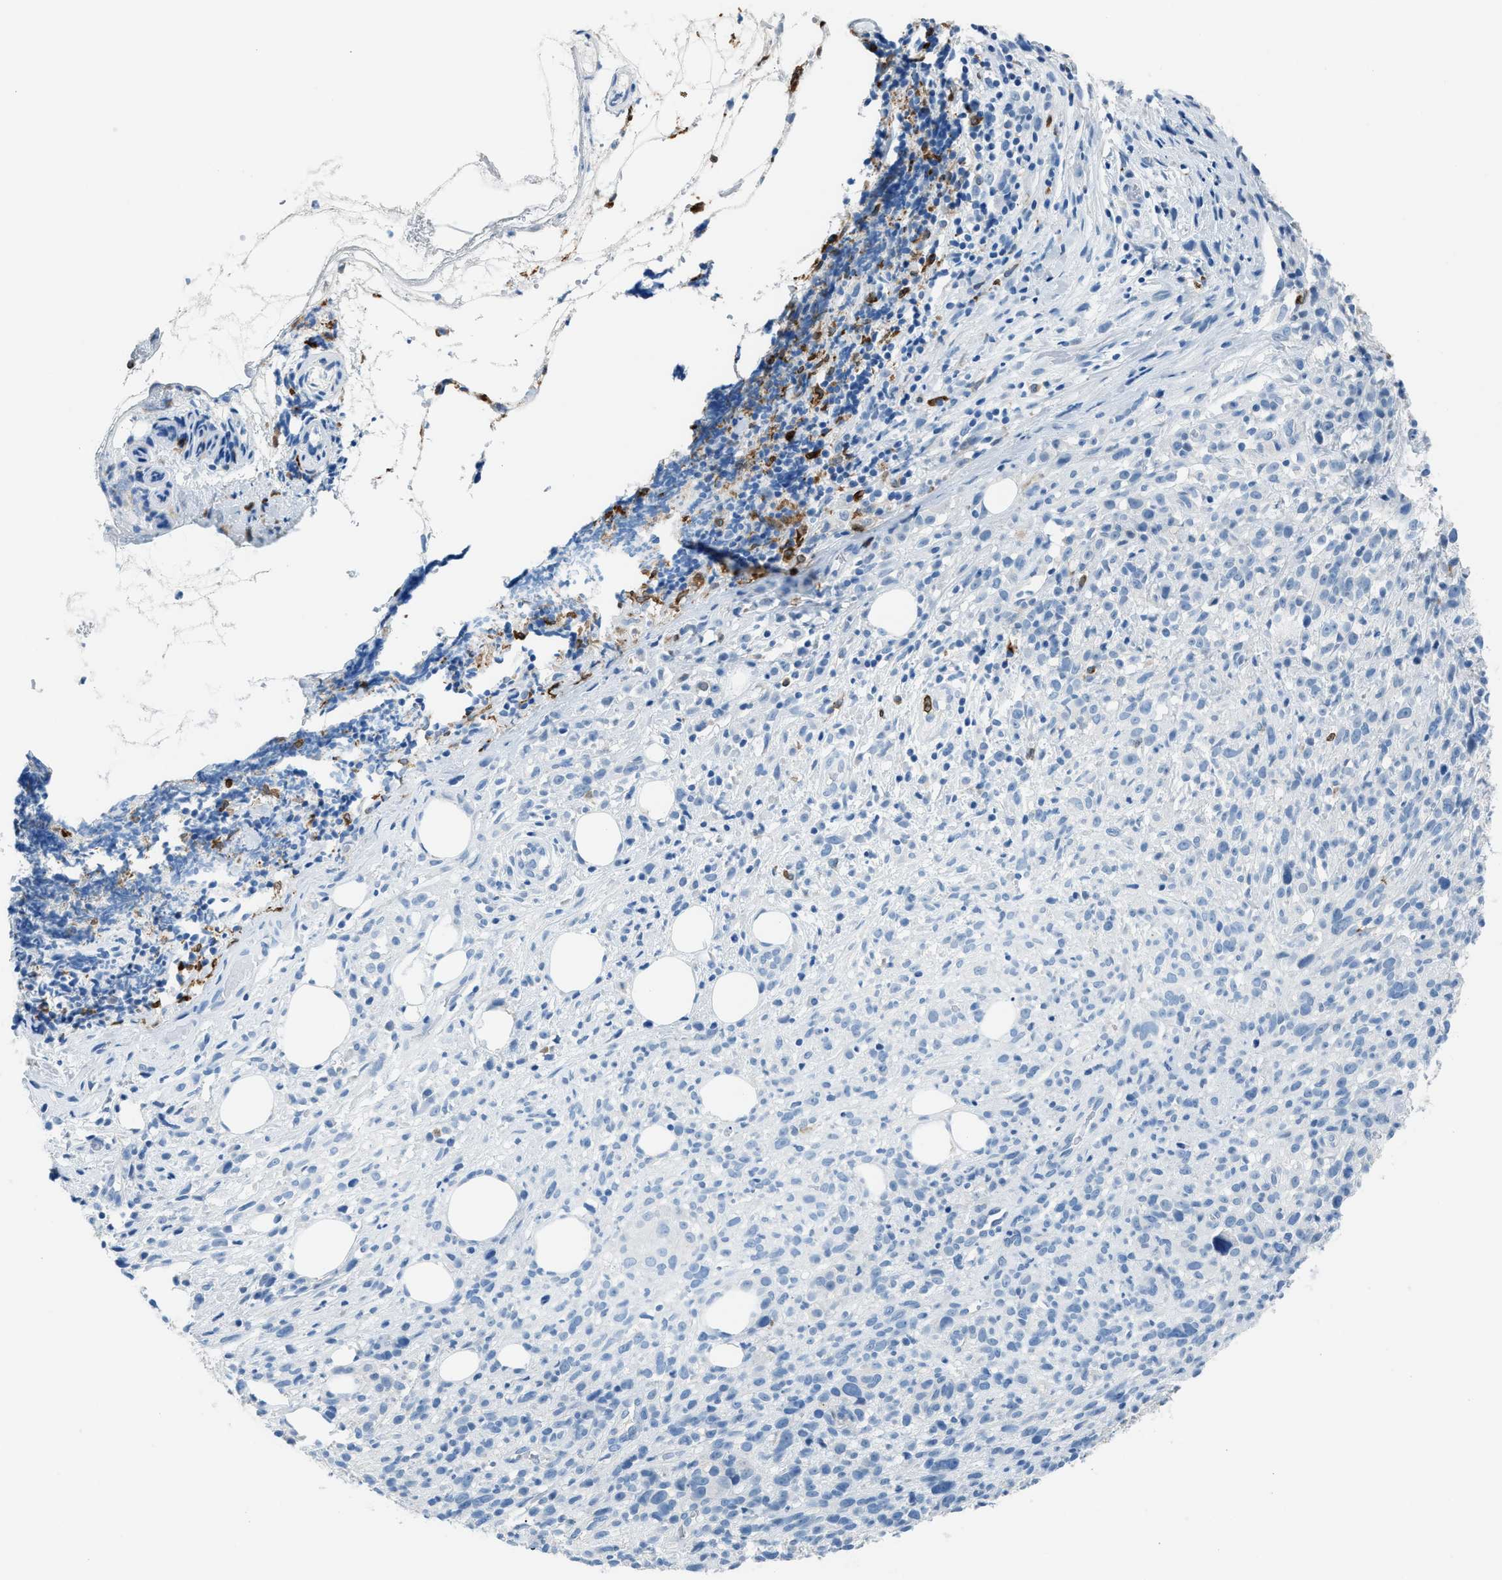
{"staining": {"intensity": "negative", "quantity": "none", "location": "none"}, "tissue": "melanoma", "cell_type": "Tumor cells", "image_type": "cancer", "snomed": [{"axis": "morphology", "description": "Malignant melanoma, NOS"}, {"axis": "topography", "description": "Skin"}], "caption": "The IHC histopathology image has no significant expression in tumor cells of malignant melanoma tissue.", "gene": "CLEC10A", "patient": {"sex": "female", "age": 55}}